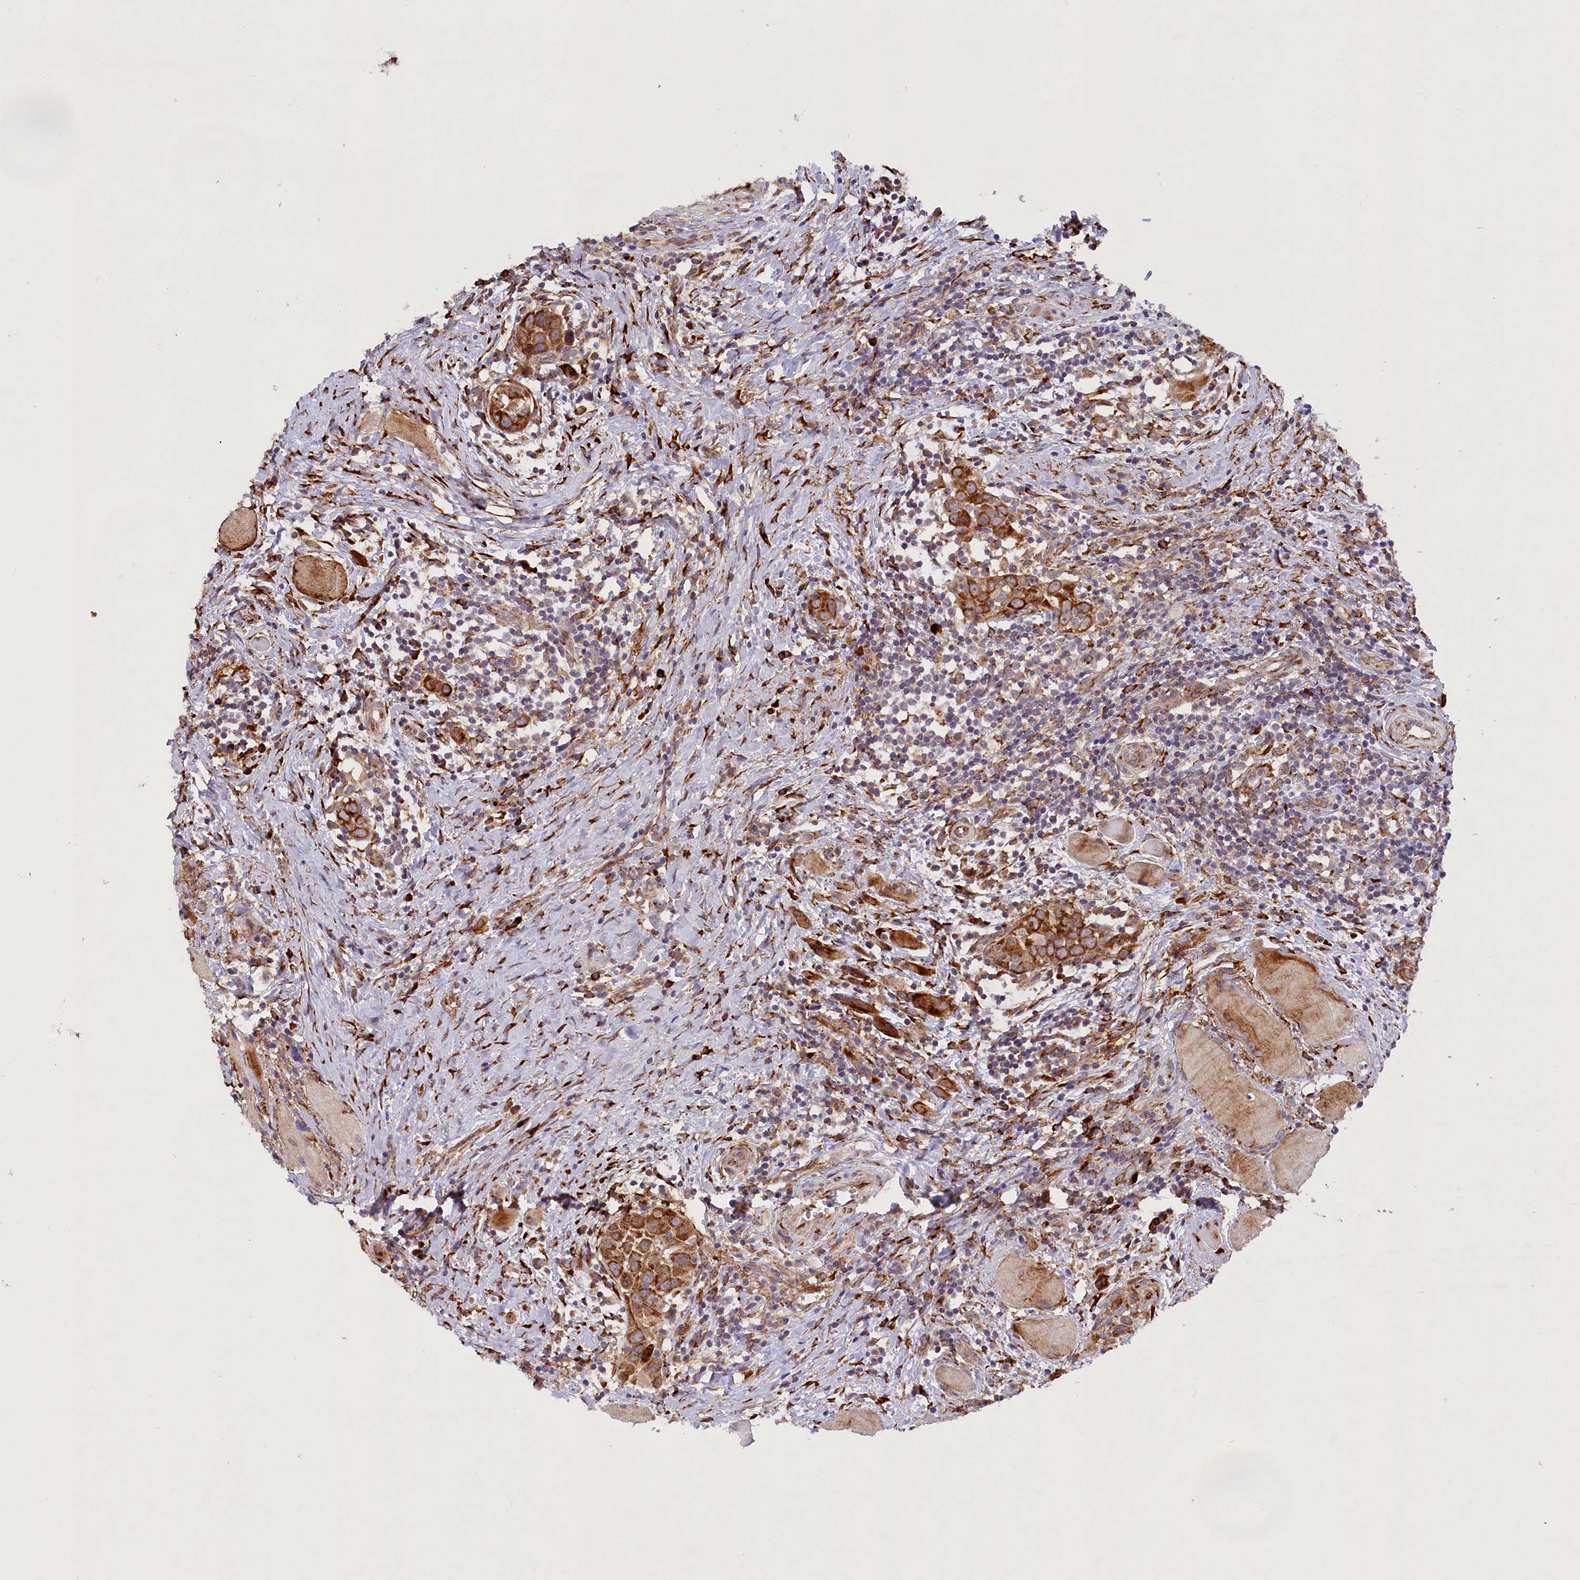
{"staining": {"intensity": "strong", "quantity": ">75%", "location": "cytoplasmic/membranous"}, "tissue": "head and neck cancer", "cell_type": "Tumor cells", "image_type": "cancer", "snomed": [{"axis": "morphology", "description": "Squamous cell carcinoma, NOS"}, {"axis": "topography", "description": "Oral tissue"}, {"axis": "topography", "description": "Head-Neck"}], "caption": "Protein expression analysis of human head and neck cancer reveals strong cytoplasmic/membranous expression in approximately >75% of tumor cells.", "gene": "SSC5D", "patient": {"sex": "female", "age": 50}}